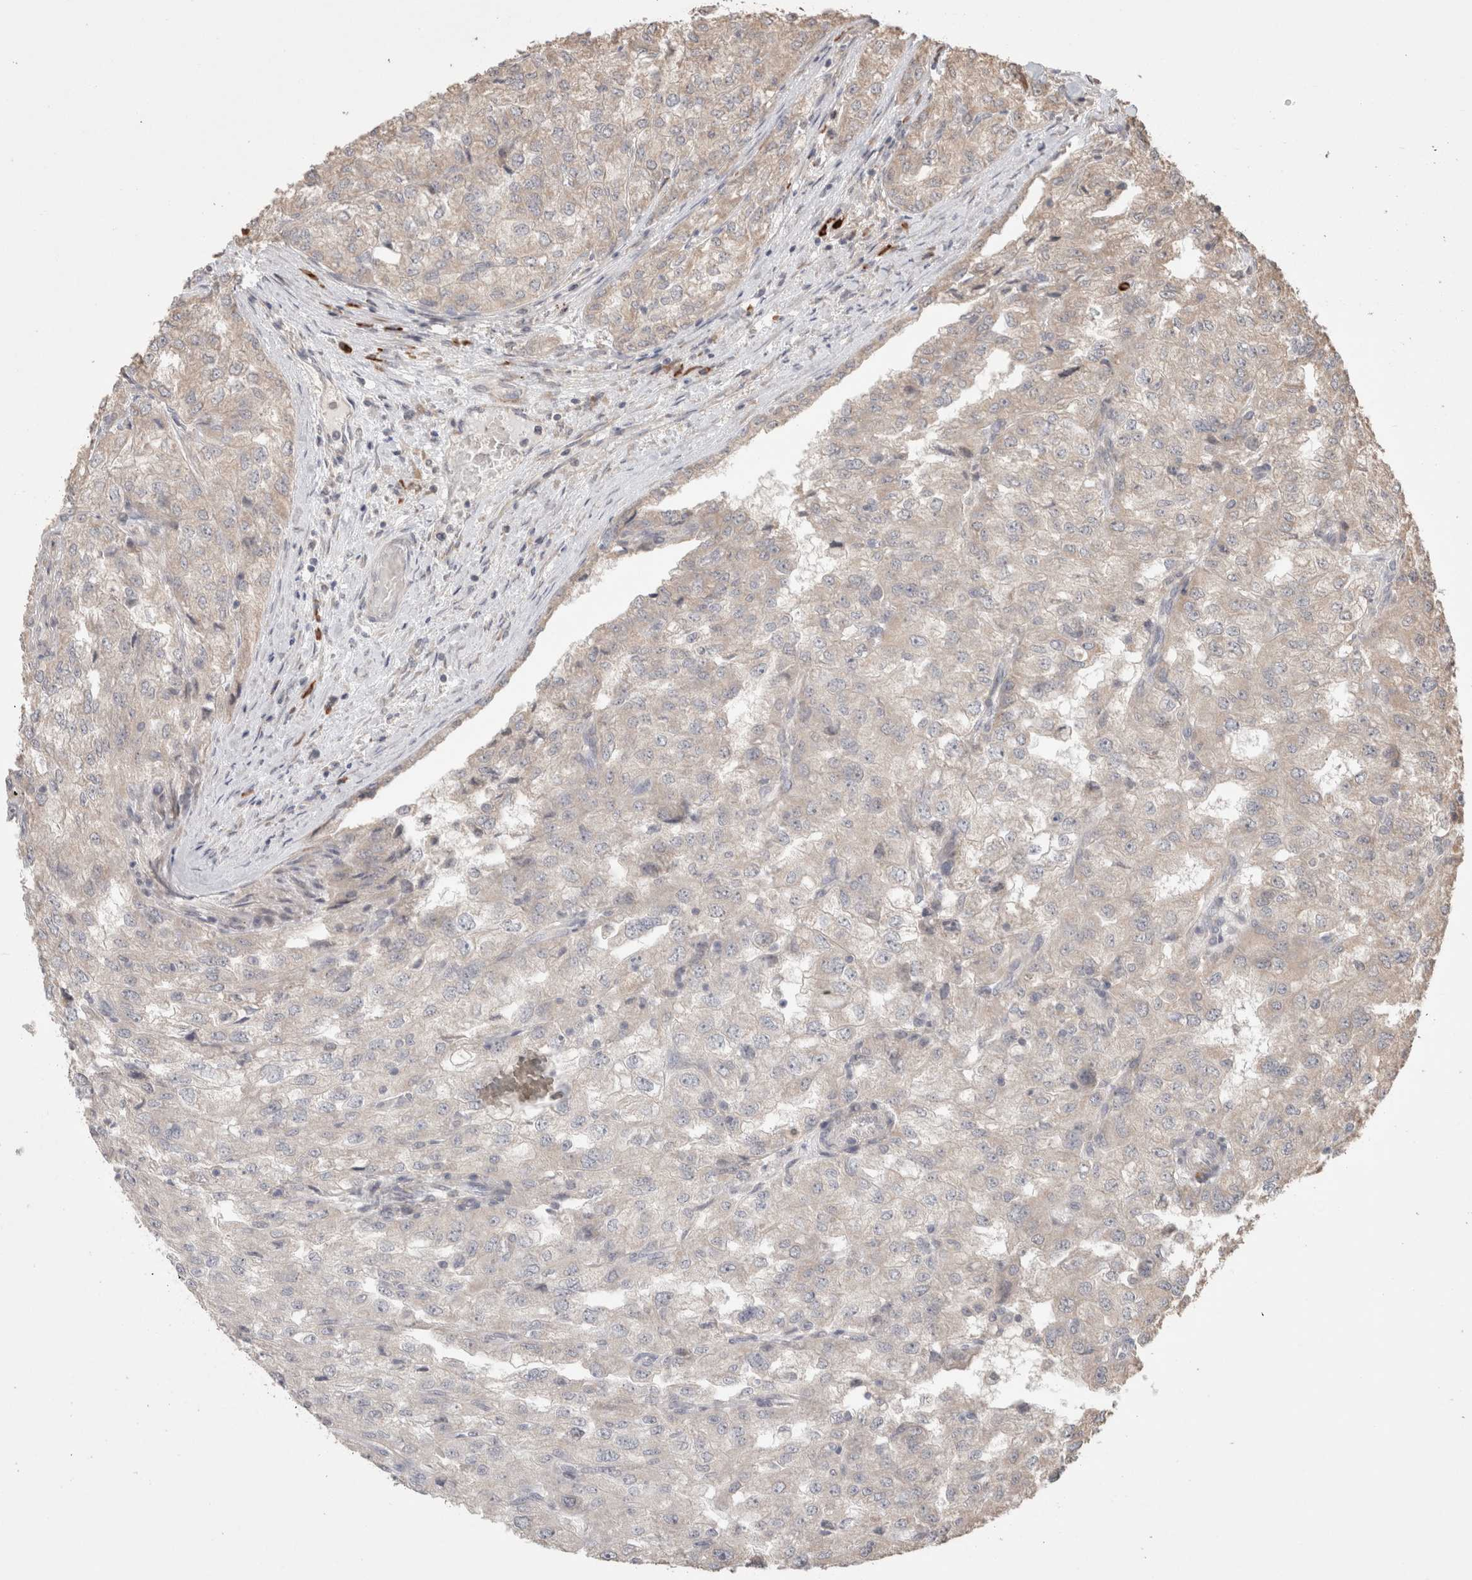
{"staining": {"intensity": "negative", "quantity": "none", "location": "none"}, "tissue": "renal cancer", "cell_type": "Tumor cells", "image_type": "cancer", "snomed": [{"axis": "morphology", "description": "Adenocarcinoma, NOS"}, {"axis": "topography", "description": "Kidney"}], "caption": "Tumor cells are negative for brown protein staining in renal cancer (adenocarcinoma).", "gene": "HROB", "patient": {"sex": "female", "age": 54}}